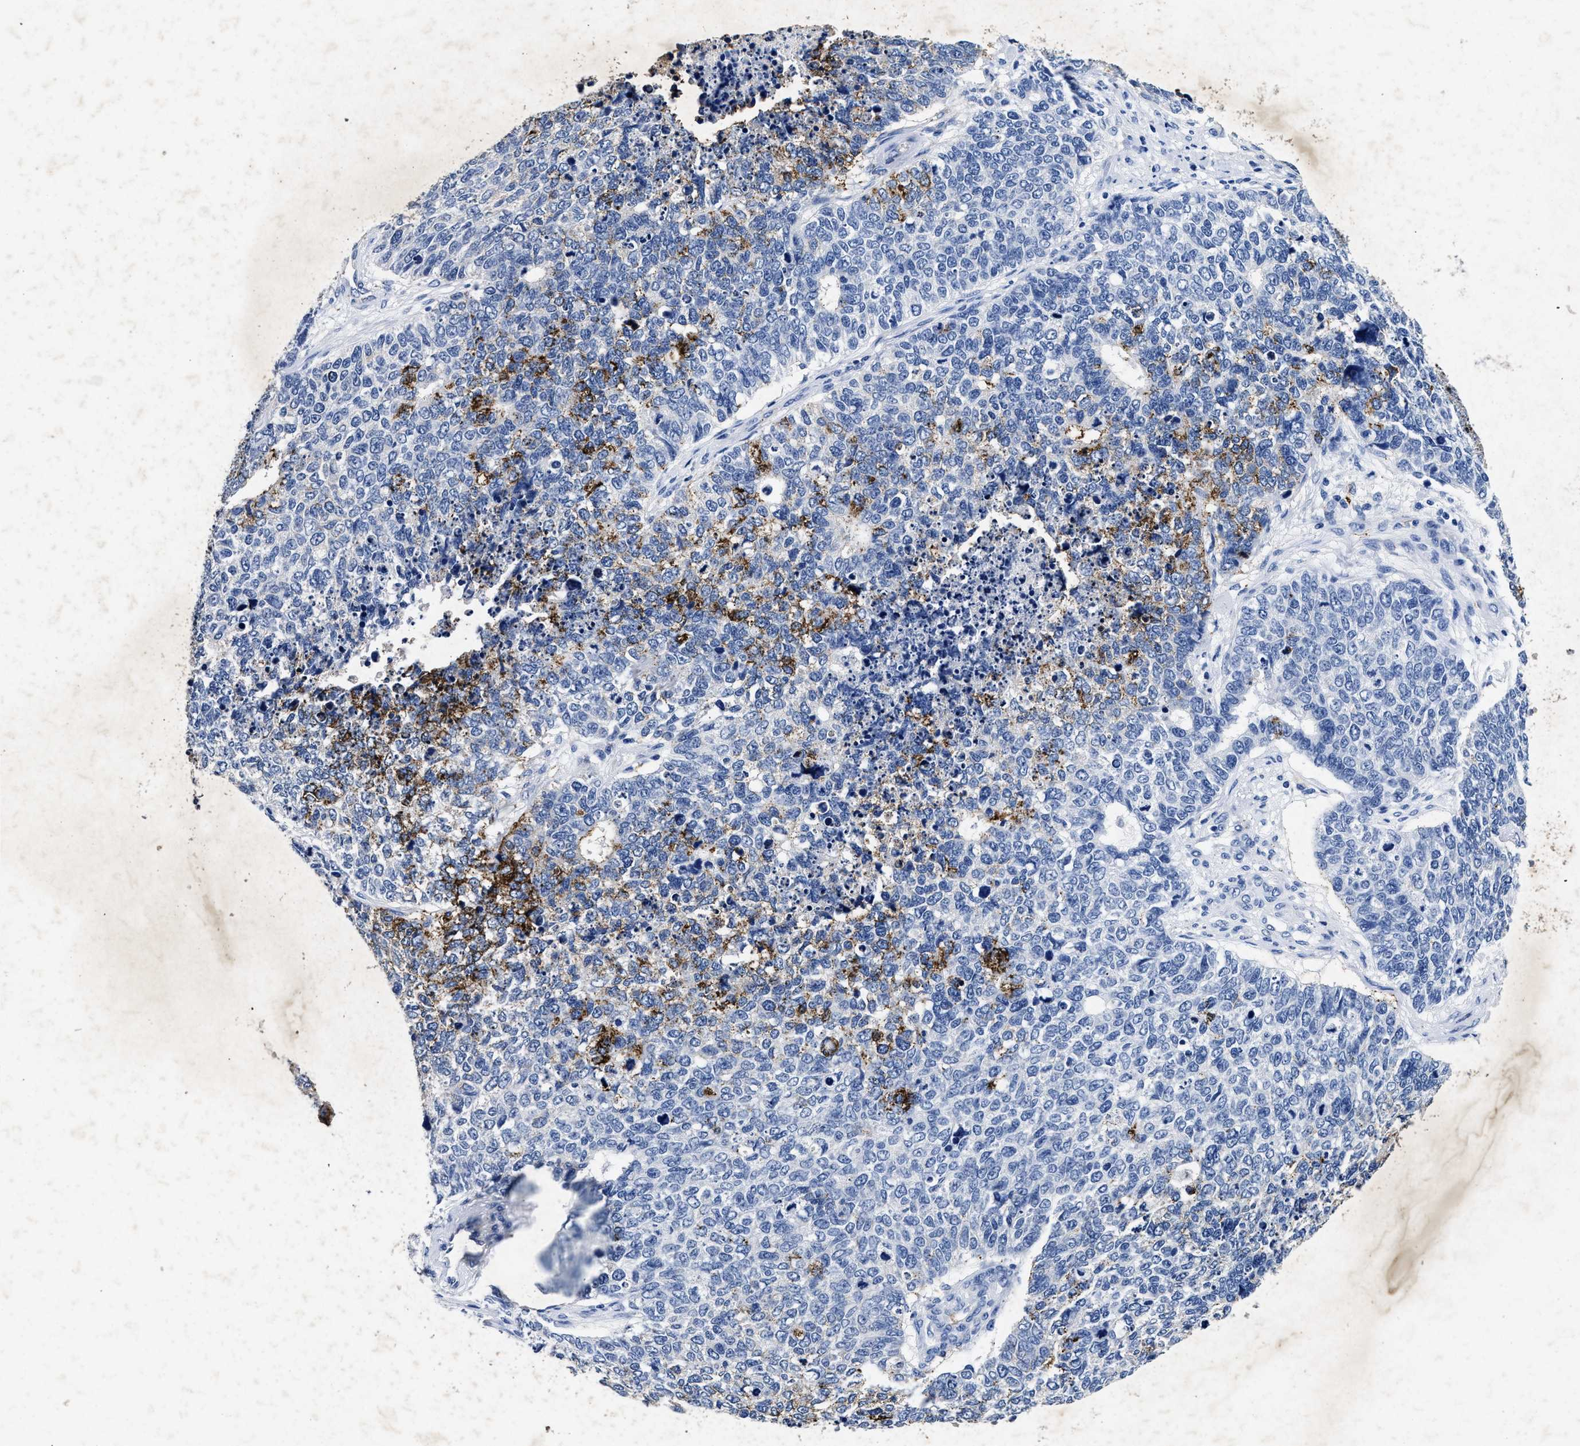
{"staining": {"intensity": "moderate", "quantity": "<25%", "location": "cytoplasmic/membranous"}, "tissue": "cervical cancer", "cell_type": "Tumor cells", "image_type": "cancer", "snomed": [{"axis": "morphology", "description": "Squamous cell carcinoma, NOS"}, {"axis": "topography", "description": "Cervix"}], "caption": "Tumor cells demonstrate low levels of moderate cytoplasmic/membranous staining in about <25% of cells in human cervical squamous cell carcinoma.", "gene": "LTB4R2", "patient": {"sex": "female", "age": 63}}